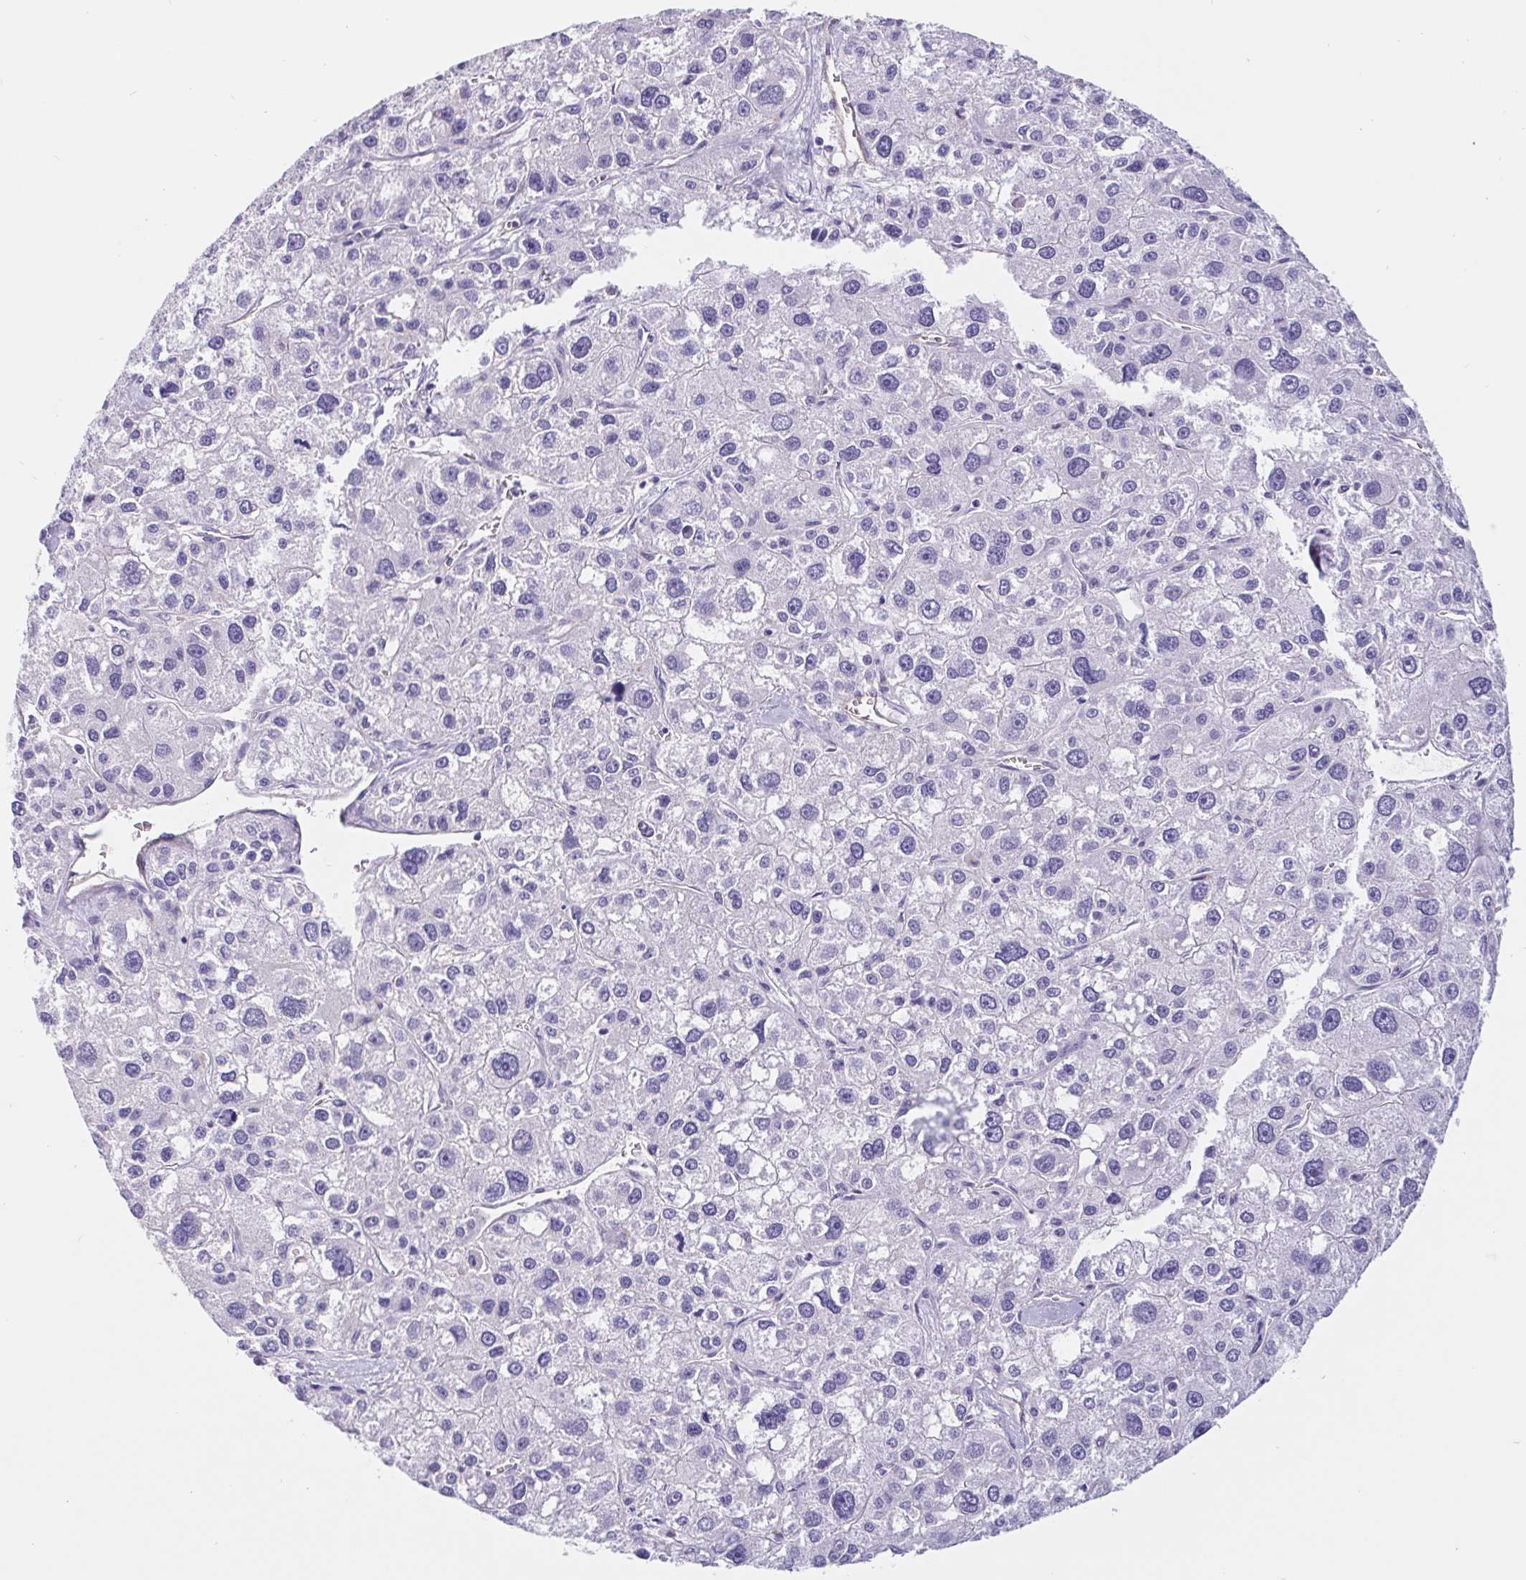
{"staining": {"intensity": "negative", "quantity": "none", "location": "none"}, "tissue": "liver cancer", "cell_type": "Tumor cells", "image_type": "cancer", "snomed": [{"axis": "morphology", "description": "Carcinoma, Hepatocellular, NOS"}, {"axis": "topography", "description": "Liver"}], "caption": "Liver hepatocellular carcinoma was stained to show a protein in brown. There is no significant staining in tumor cells. (DAB immunohistochemistry (IHC), high magnification).", "gene": "LIMCH1", "patient": {"sex": "male", "age": 73}}